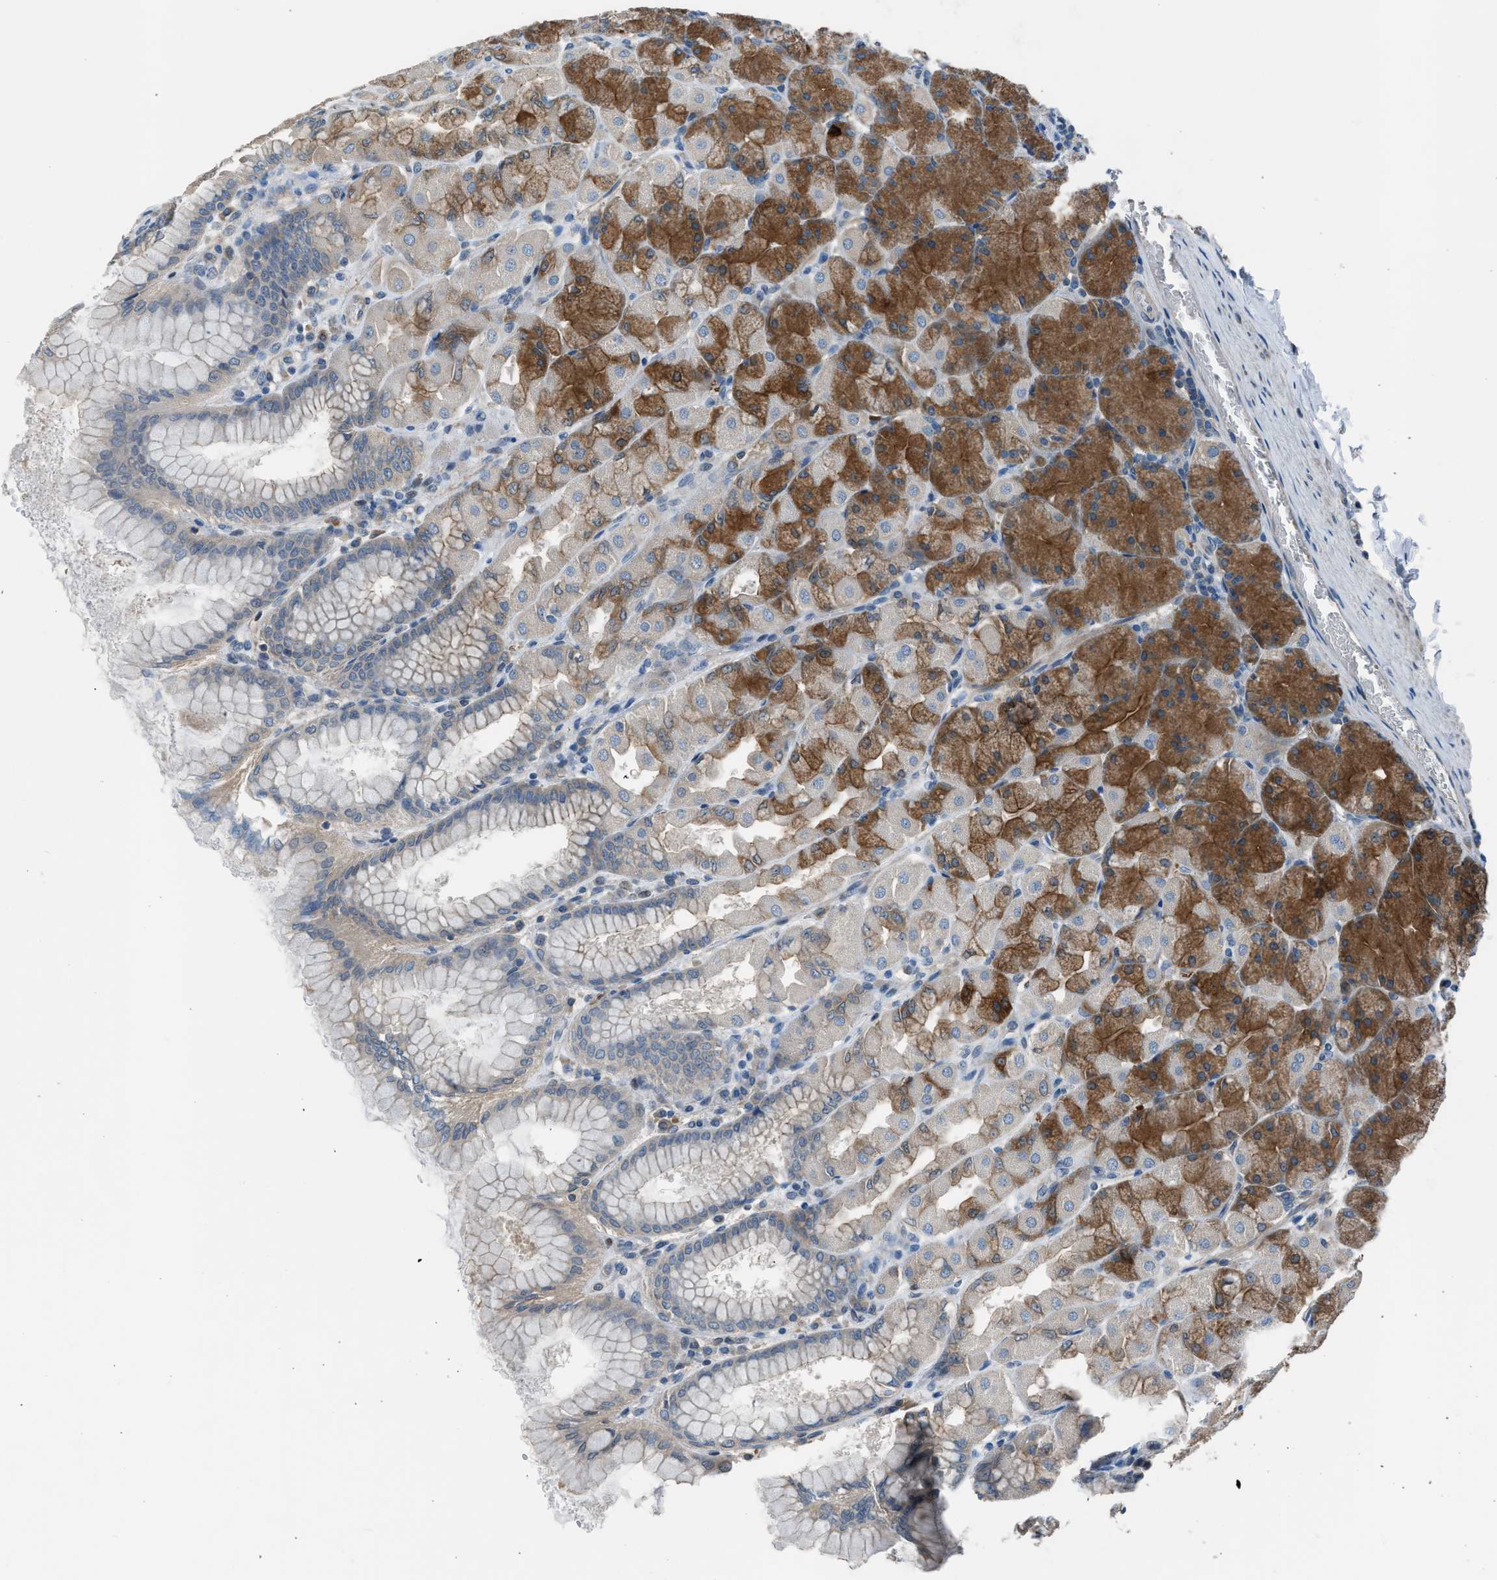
{"staining": {"intensity": "moderate", "quantity": "25%-75%", "location": "cytoplasmic/membranous"}, "tissue": "stomach", "cell_type": "Glandular cells", "image_type": "normal", "snomed": [{"axis": "morphology", "description": "Normal tissue, NOS"}, {"axis": "topography", "description": "Stomach, upper"}], "caption": "Immunohistochemical staining of normal stomach shows moderate cytoplasmic/membranous protein positivity in approximately 25%-75% of glandular cells.", "gene": "LMLN", "patient": {"sex": "female", "age": 56}}